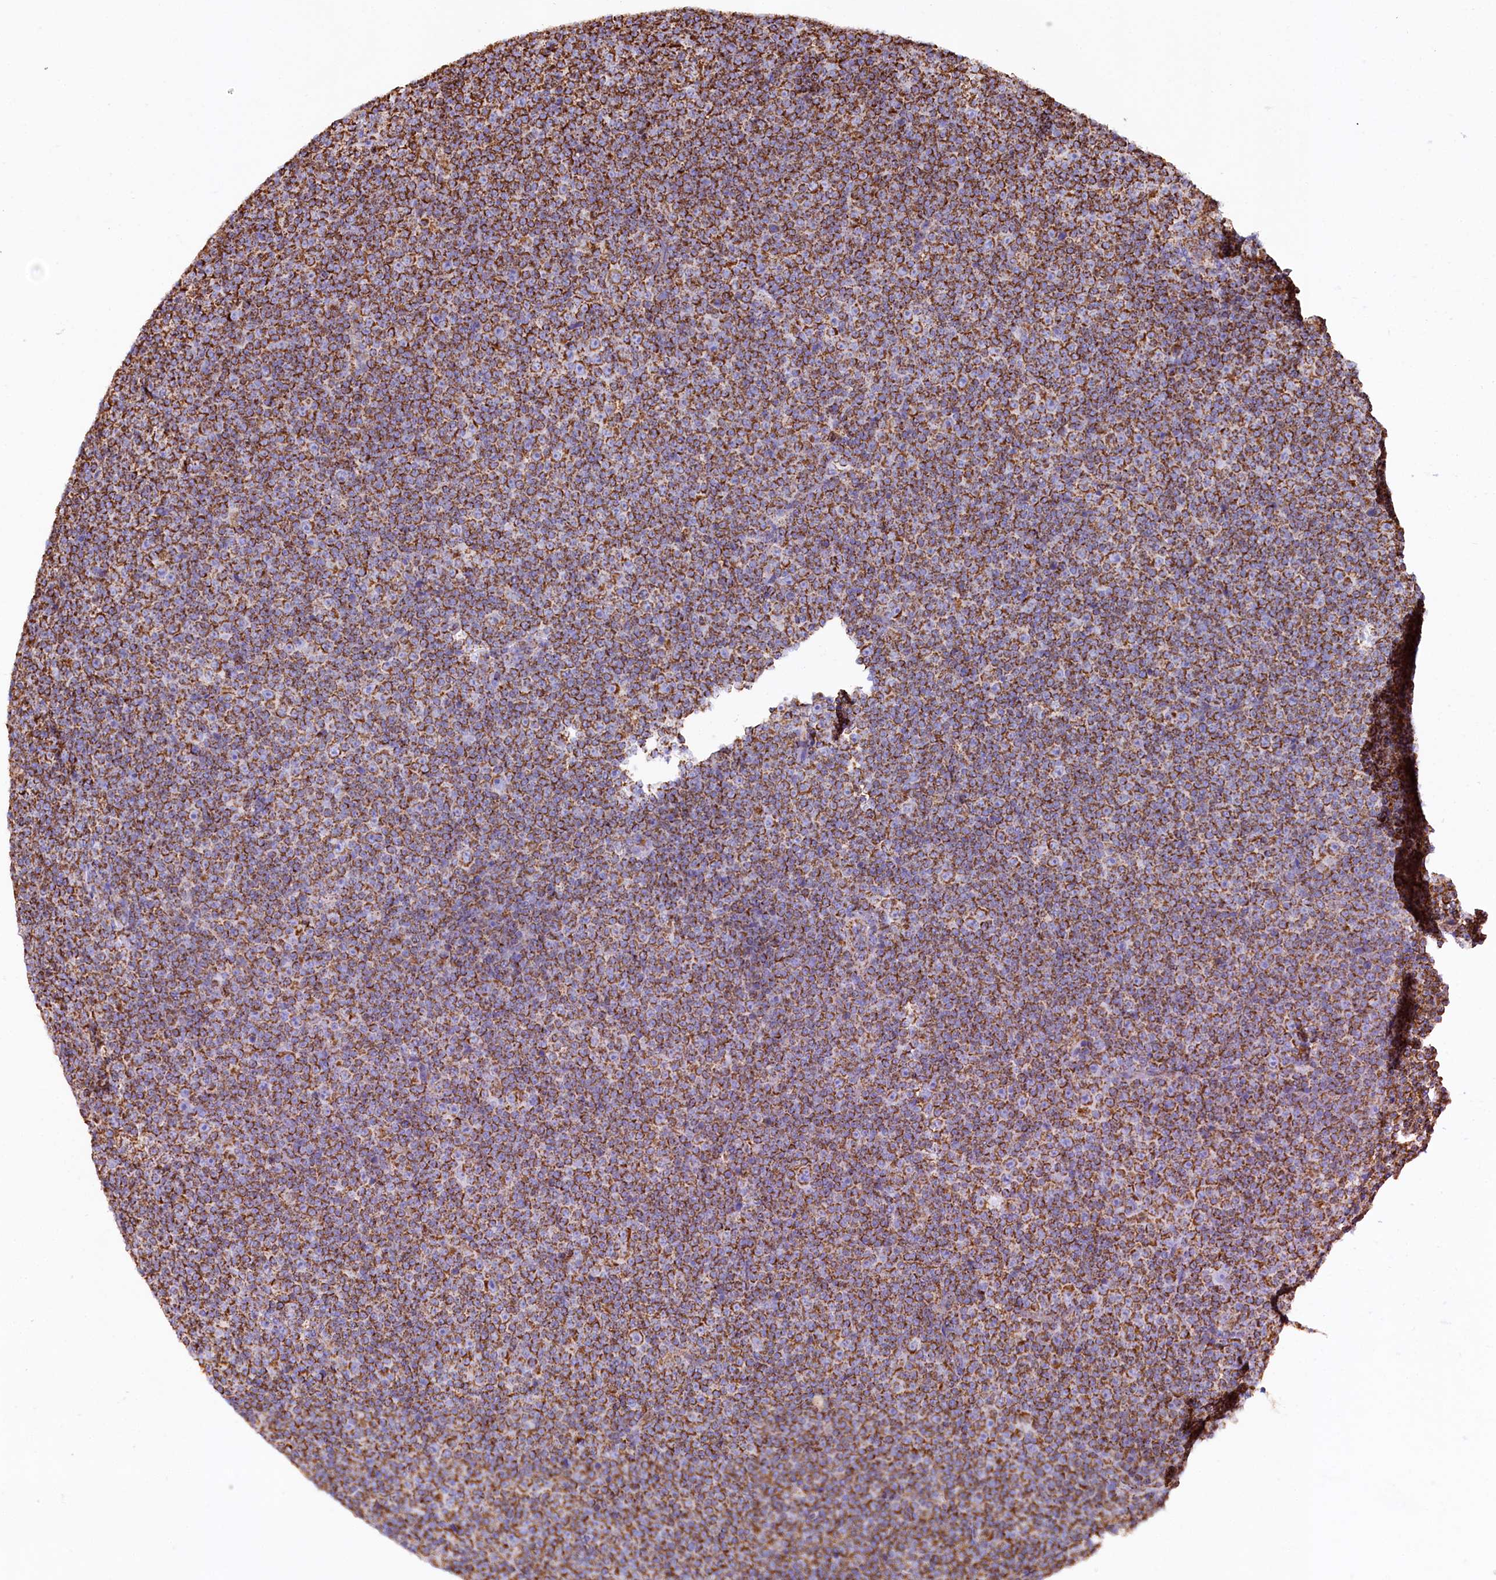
{"staining": {"intensity": "strong", "quantity": ">75%", "location": "cytoplasmic/membranous"}, "tissue": "lymphoma", "cell_type": "Tumor cells", "image_type": "cancer", "snomed": [{"axis": "morphology", "description": "Malignant lymphoma, non-Hodgkin's type, Low grade"}, {"axis": "topography", "description": "Lymph node"}], "caption": "A high amount of strong cytoplasmic/membranous positivity is seen in approximately >75% of tumor cells in low-grade malignant lymphoma, non-Hodgkin's type tissue.", "gene": "APLP2", "patient": {"sex": "female", "age": 67}}